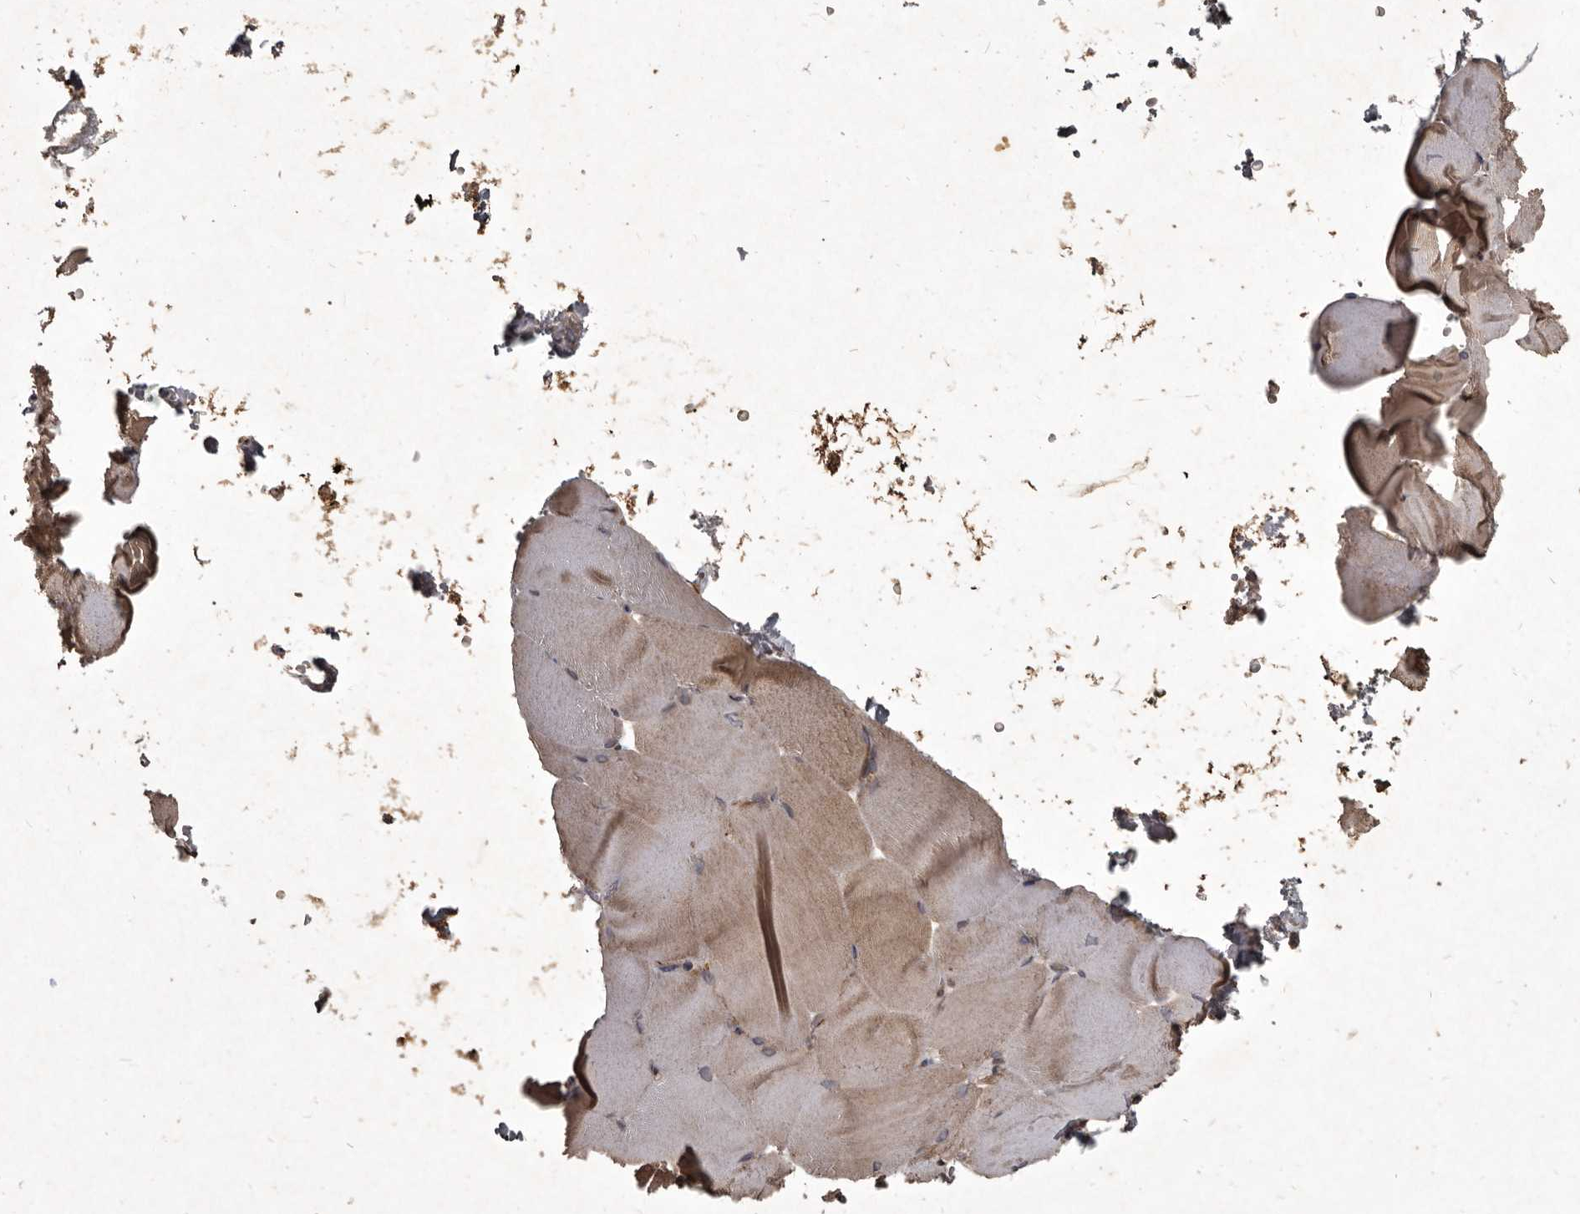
{"staining": {"intensity": "weak", "quantity": "25%-75%", "location": "cytoplasmic/membranous"}, "tissue": "skeletal muscle", "cell_type": "Myocytes", "image_type": "normal", "snomed": [{"axis": "morphology", "description": "Normal tissue, NOS"}, {"axis": "topography", "description": "Skeletal muscle"}, {"axis": "topography", "description": "Parathyroid gland"}], "caption": "Skeletal muscle was stained to show a protein in brown. There is low levels of weak cytoplasmic/membranous staining in approximately 25%-75% of myocytes. (Brightfield microscopy of DAB IHC at high magnification).", "gene": "MRPS15", "patient": {"sex": "female", "age": 37}}